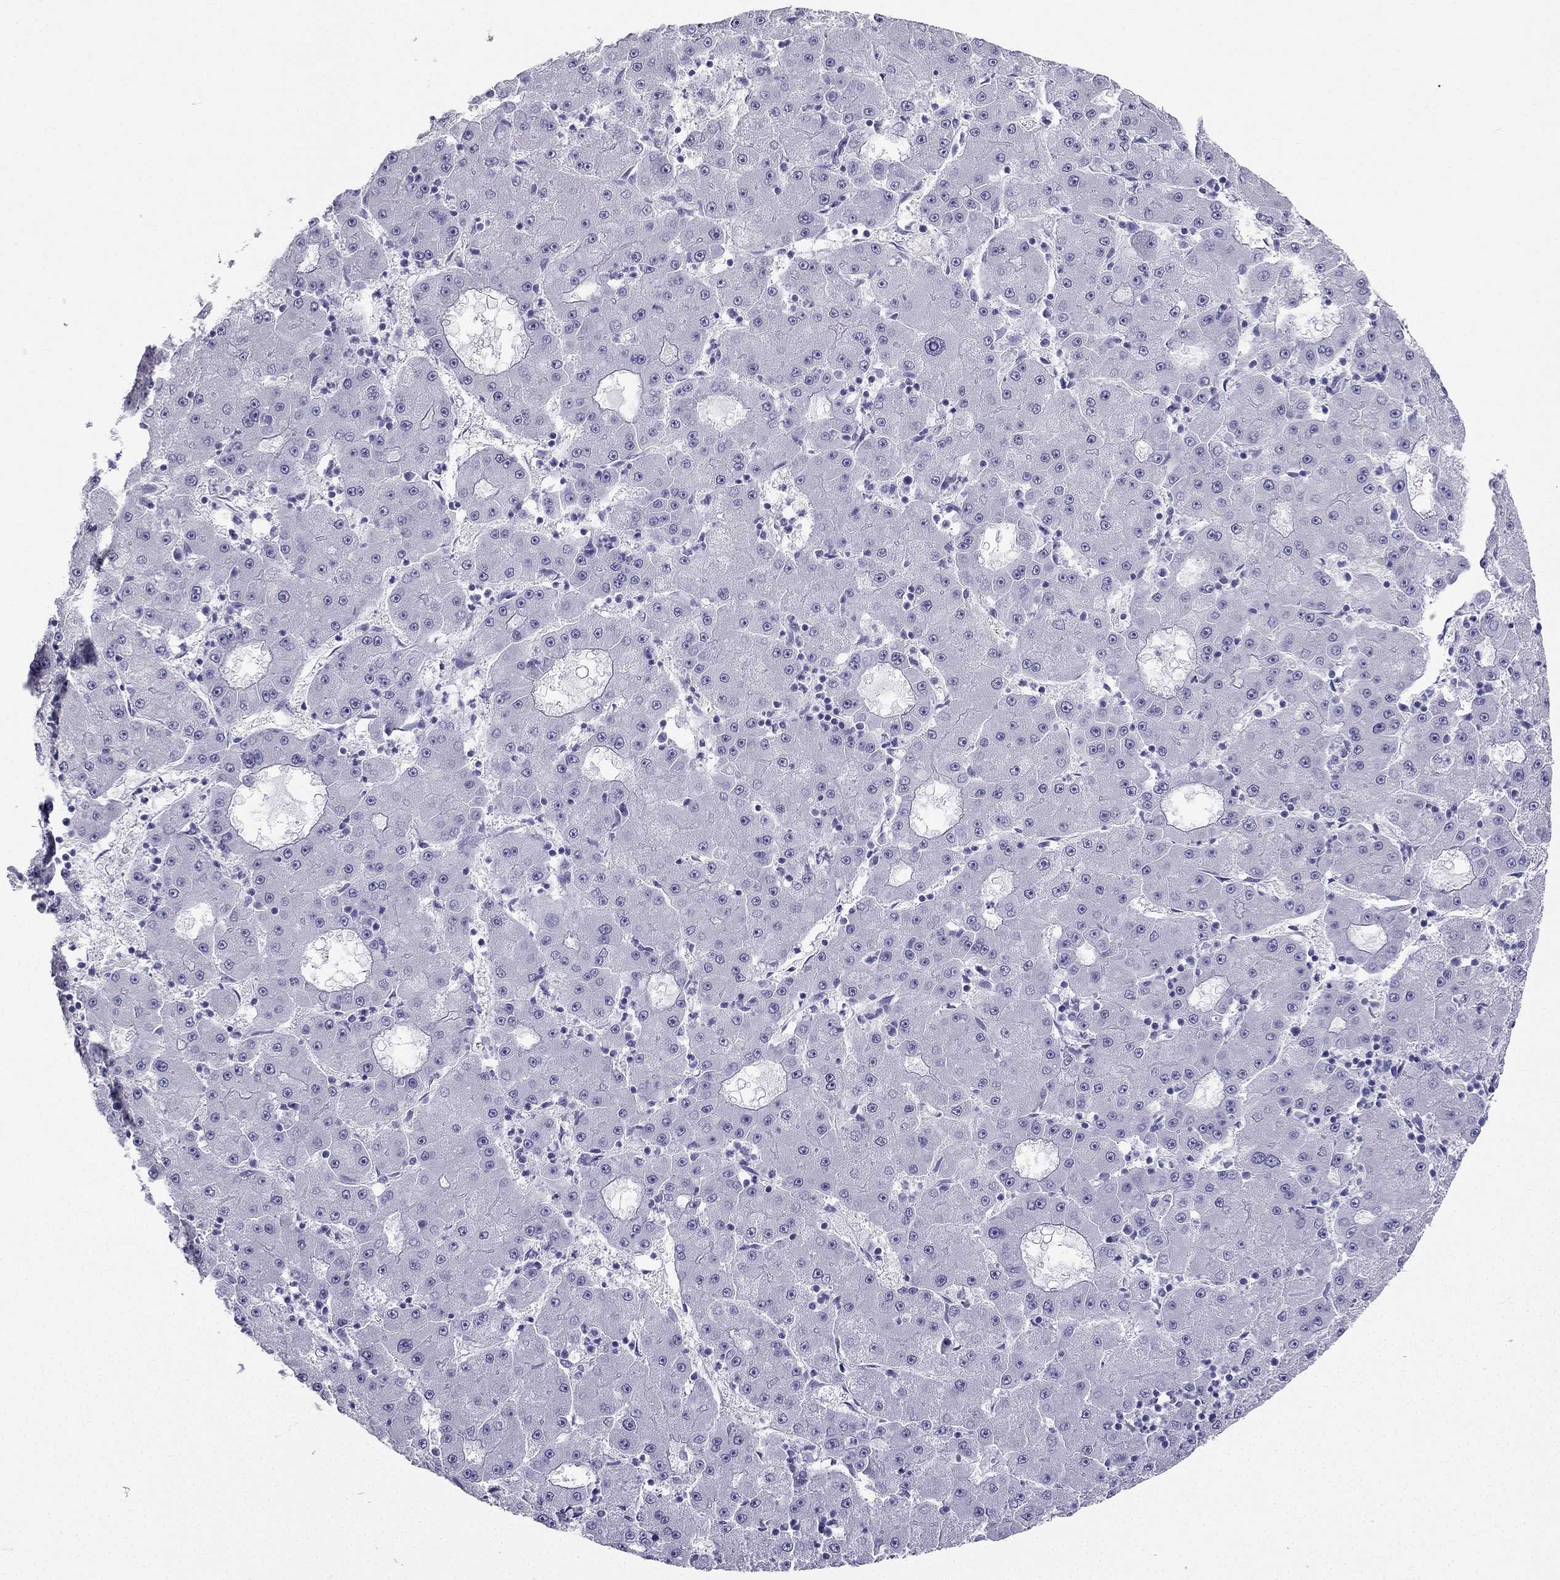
{"staining": {"intensity": "negative", "quantity": "none", "location": "none"}, "tissue": "liver cancer", "cell_type": "Tumor cells", "image_type": "cancer", "snomed": [{"axis": "morphology", "description": "Carcinoma, Hepatocellular, NOS"}, {"axis": "topography", "description": "Liver"}], "caption": "IHC photomicrograph of human liver cancer (hepatocellular carcinoma) stained for a protein (brown), which reveals no expression in tumor cells.", "gene": "TFF3", "patient": {"sex": "male", "age": 73}}